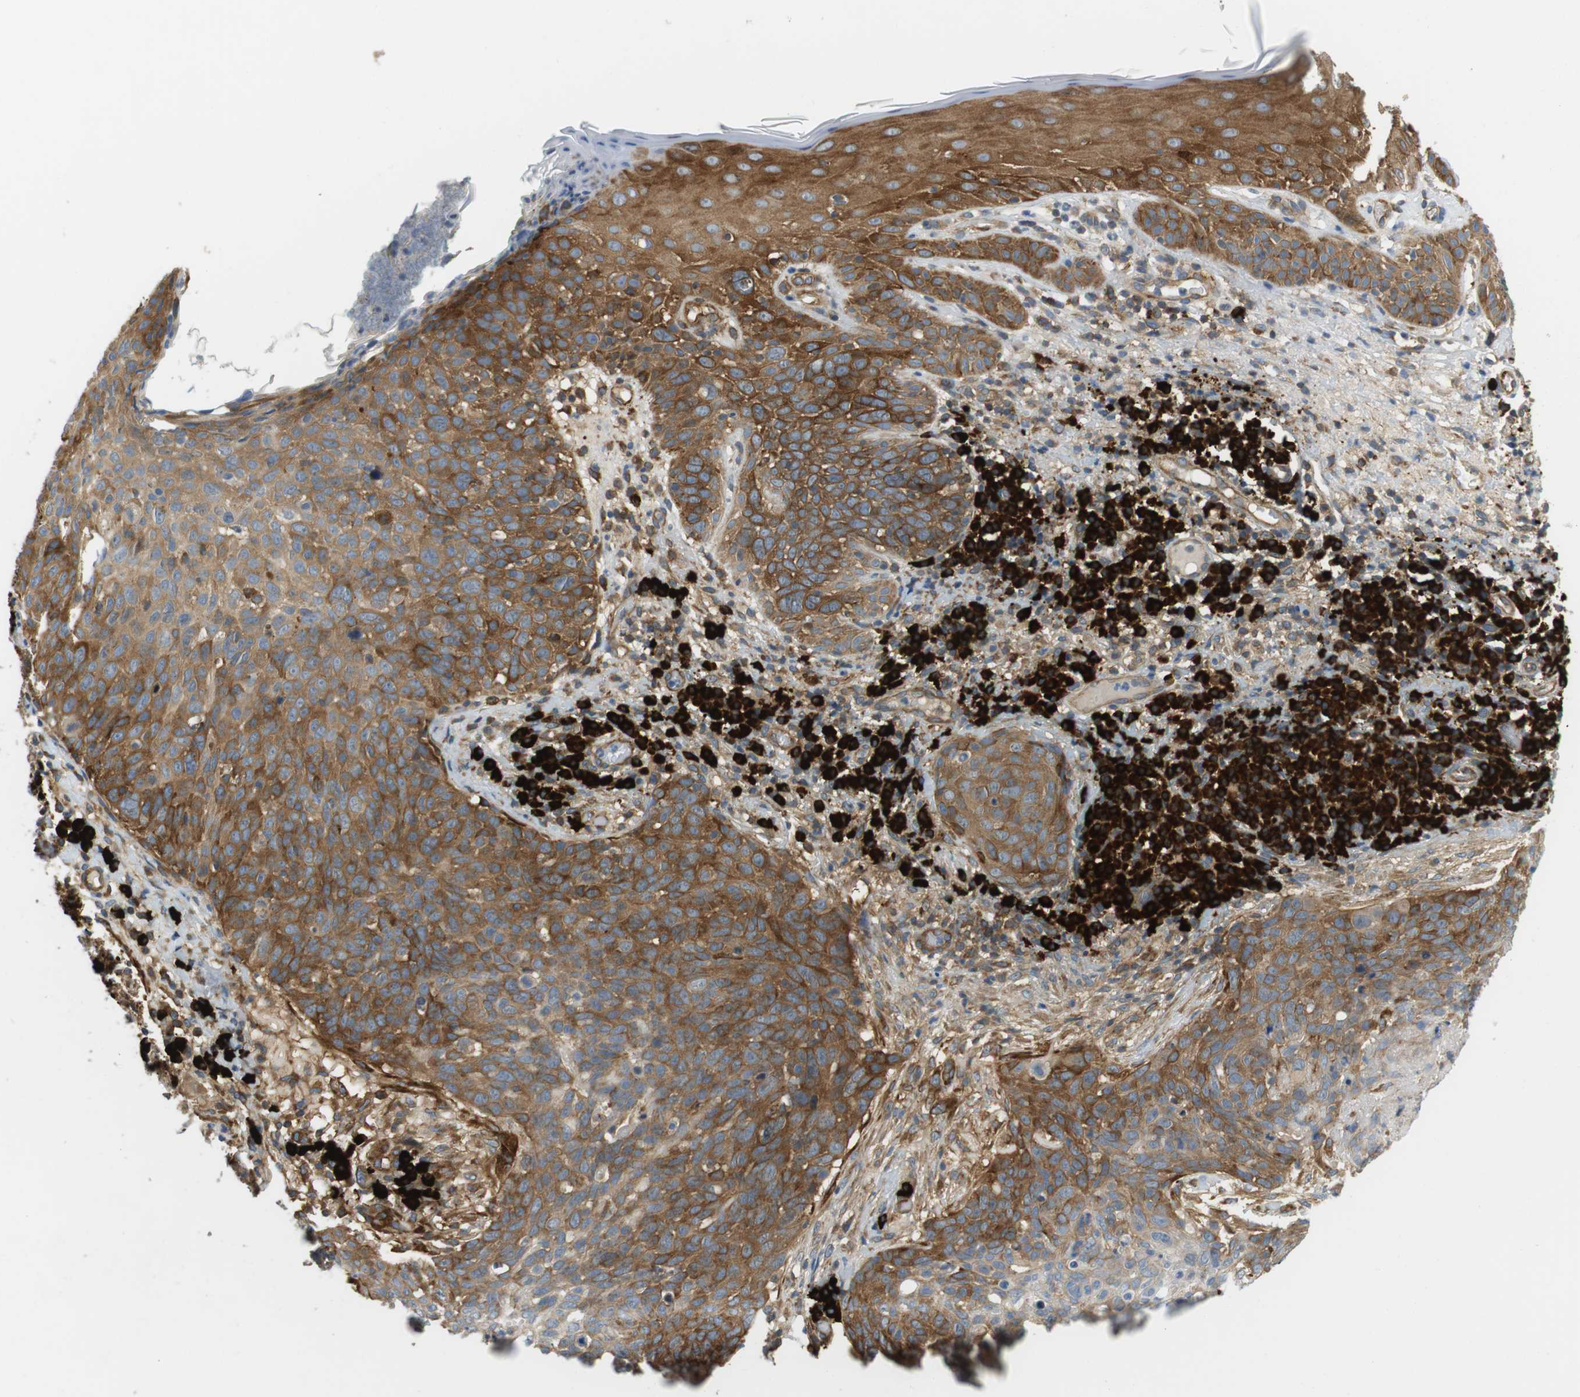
{"staining": {"intensity": "moderate", "quantity": ">75%", "location": "cytoplasmic/membranous"}, "tissue": "skin cancer", "cell_type": "Tumor cells", "image_type": "cancer", "snomed": [{"axis": "morphology", "description": "Squamous cell carcinoma in situ, NOS"}, {"axis": "morphology", "description": "Squamous cell carcinoma, NOS"}, {"axis": "topography", "description": "Skin"}], "caption": "IHC staining of skin cancer, which shows medium levels of moderate cytoplasmic/membranous staining in about >75% of tumor cells indicating moderate cytoplasmic/membranous protein positivity. The staining was performed using DAB (3,3'-diaminobenzidine) (brown) for protein detection and nuclei were counterstained in hematoxylin (blue).", "gene": "TMEM200A", "patient": {"sex": "male", "age": 93}}